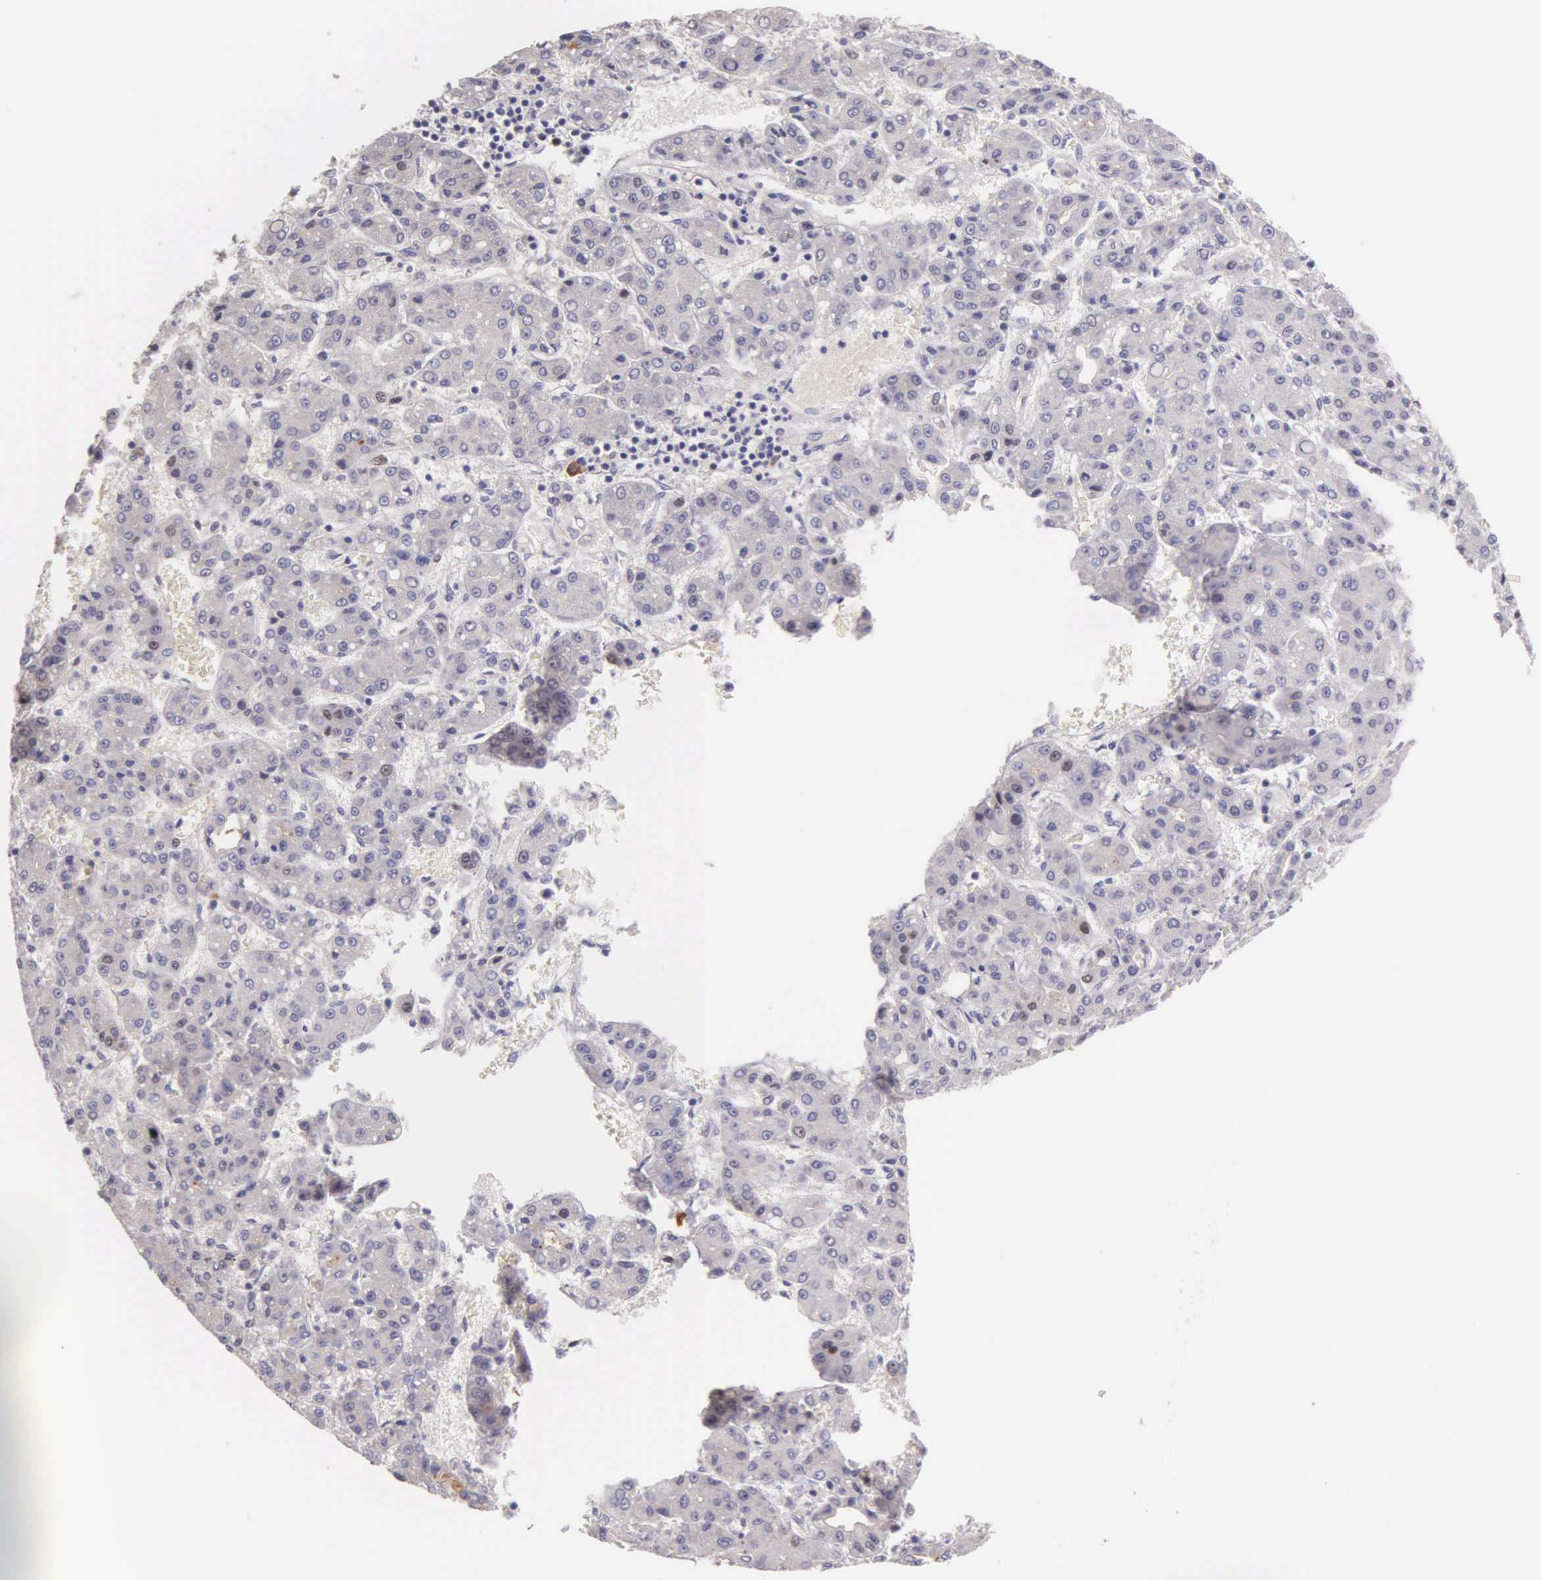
{"staining": {"intensity": "negative", "quantity": "none", "location": "none"}, "tissue": "liver cancer", "cell_type": "Tumor cells", "image_type": "cancer", "snomed": [{"axis": "morphology", "description": "Carcinoma, Hepatocellular, NOS"}, {"axis": "topography", "description": "Liver"}], "caption": "Protein analysis of liver cancer displays no significant positivity in tumor cells.", "gene": "MCM5", "patient": {"sex": "male", "age": 69}}